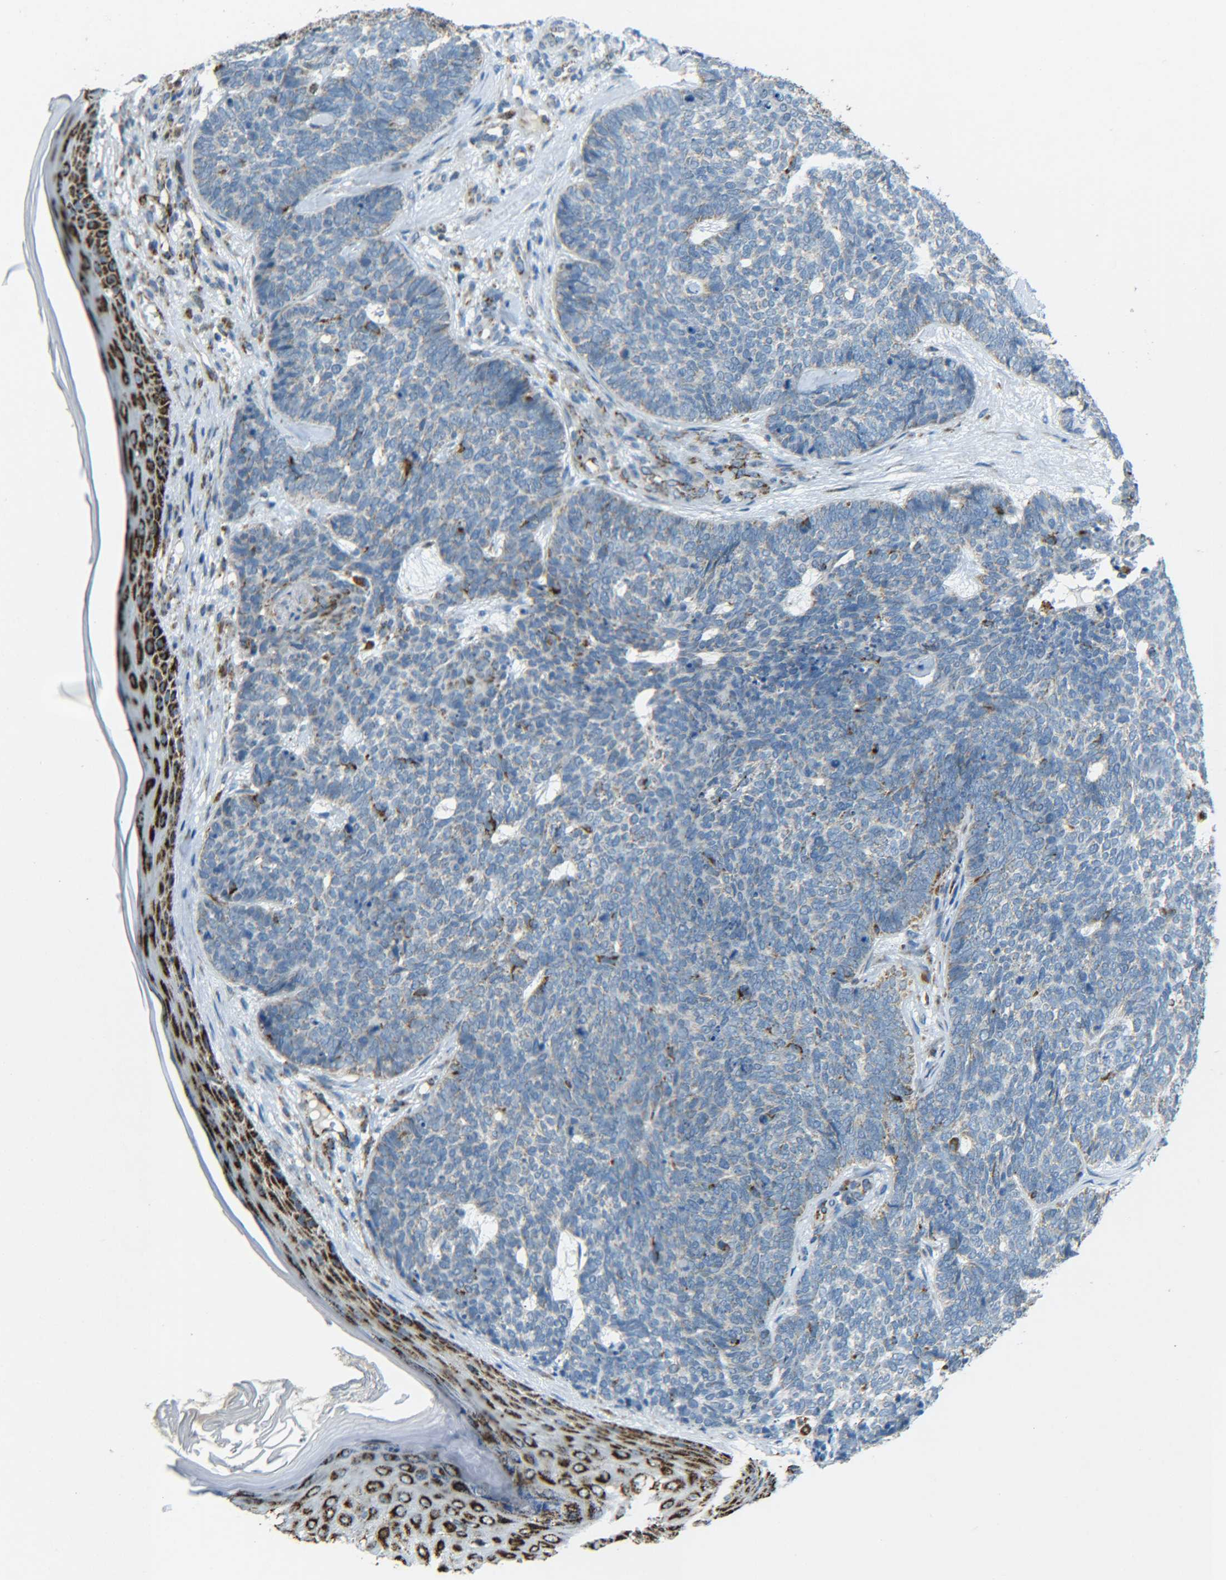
{"staining": {"intensity": "strong", "quantity": "<25%", "location": "cytoplasmic/membranous"}, "tissue": "skin cancer", "cell_type": "Tumor cells", "image_type": "cancer", "snomed": [{"axis": "morphology", "description": "Basal cell carcinoma"}, {"axis": "topography", "description": "Skin"}], "caption": "Immunohistochemistry (IHC) (DAB) staining of basal cell carcinoma (skin) shows strong cytoplasmic/membranous protein expression in about <25% of tumor cells. (IHC, brightfield microscopy, high magnification).", "gene": "CYB5R1", "patient": {"sex": "female", "age": 84}}